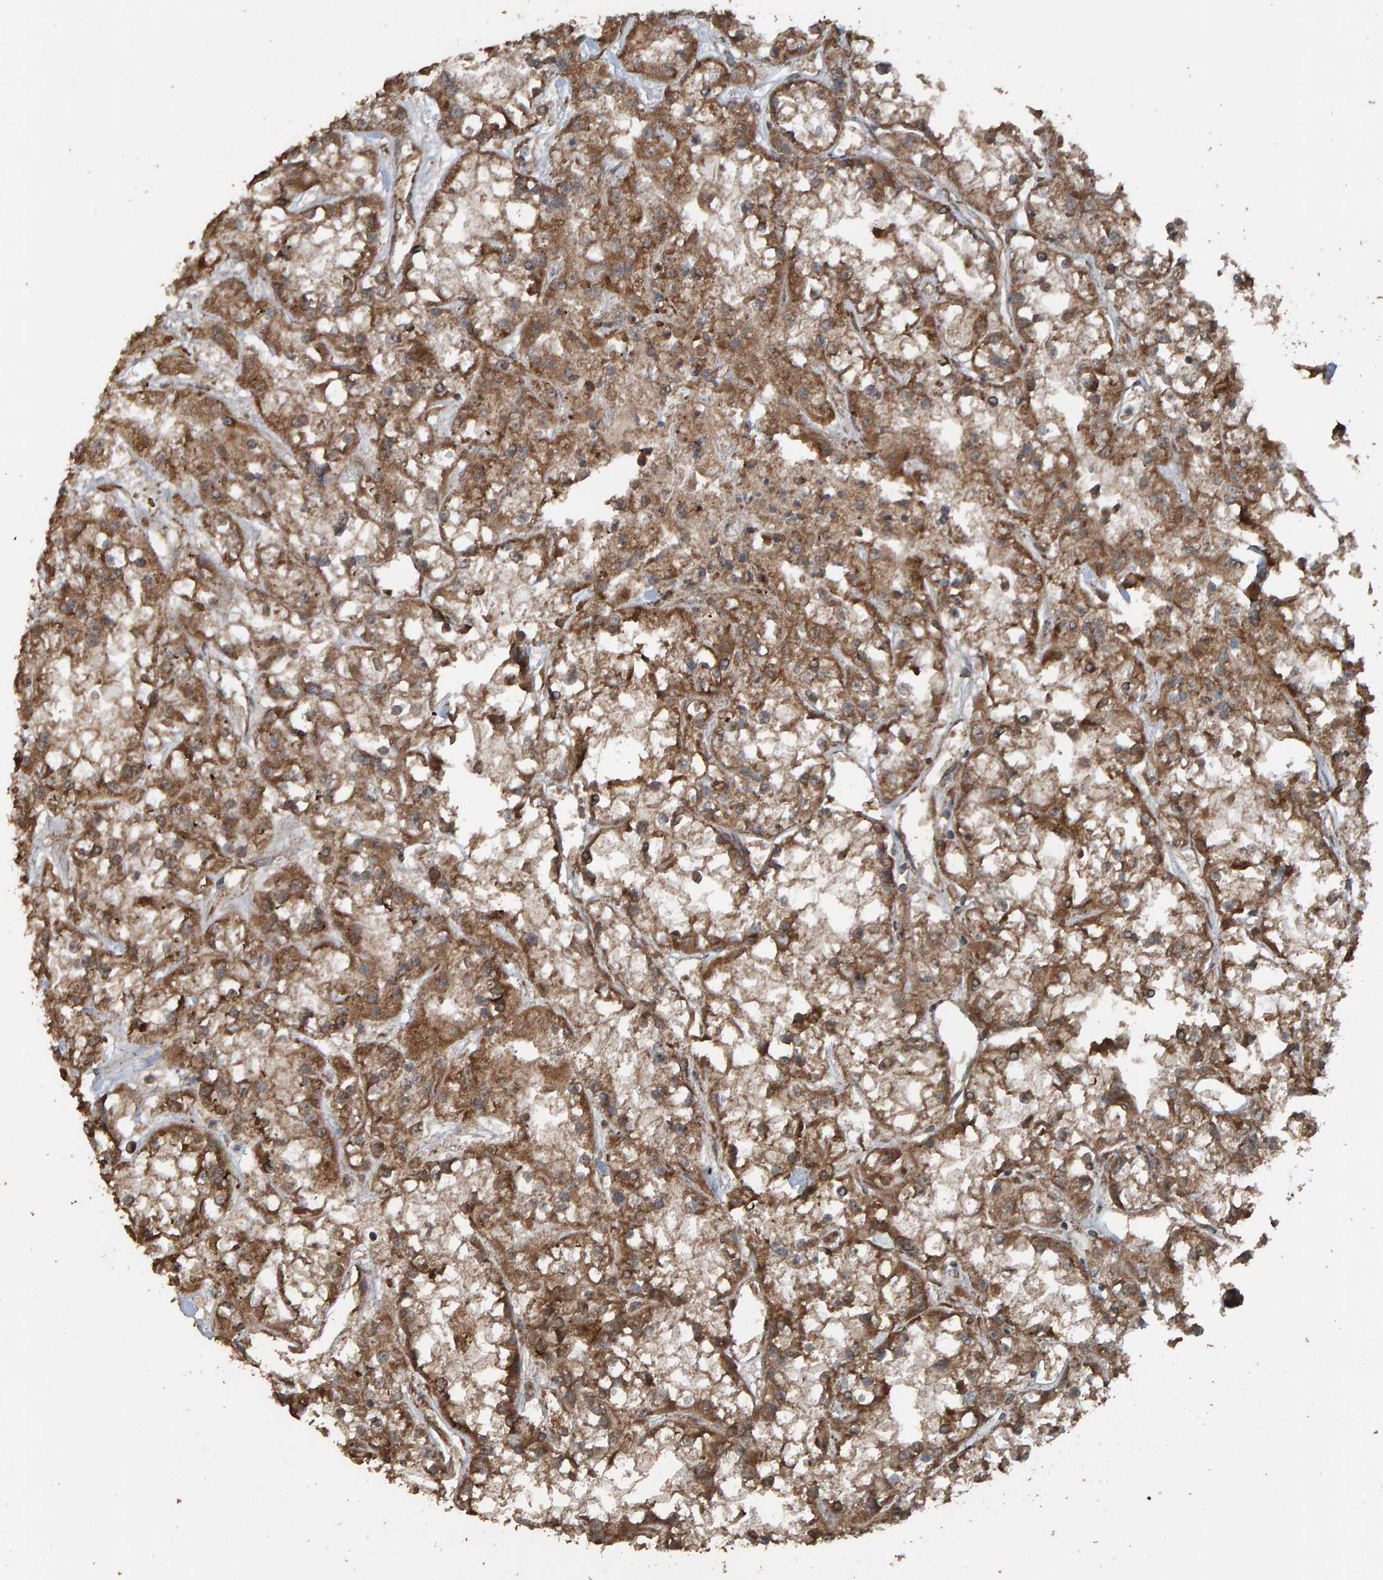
{"staining": {"intensity": "moderate", "quantity": ">75%", "location": "cytoplasmic/membranous"}, "tissue": "renal cancer", "cell_type": "Tumor cells", "image_type": "cancer", "snomed": [{"axis": "morphology", "description": "Adenocarcinoma, NOS"}, {"axis": "topography", "description": "Kidney"}], "caption": "Moderate cytoplasmic/membranous positivity is seen in about >75% of tumor cells in renal cancer.", "gene": "DUS1L", "patient": {"sex": "female", "age": 52}}